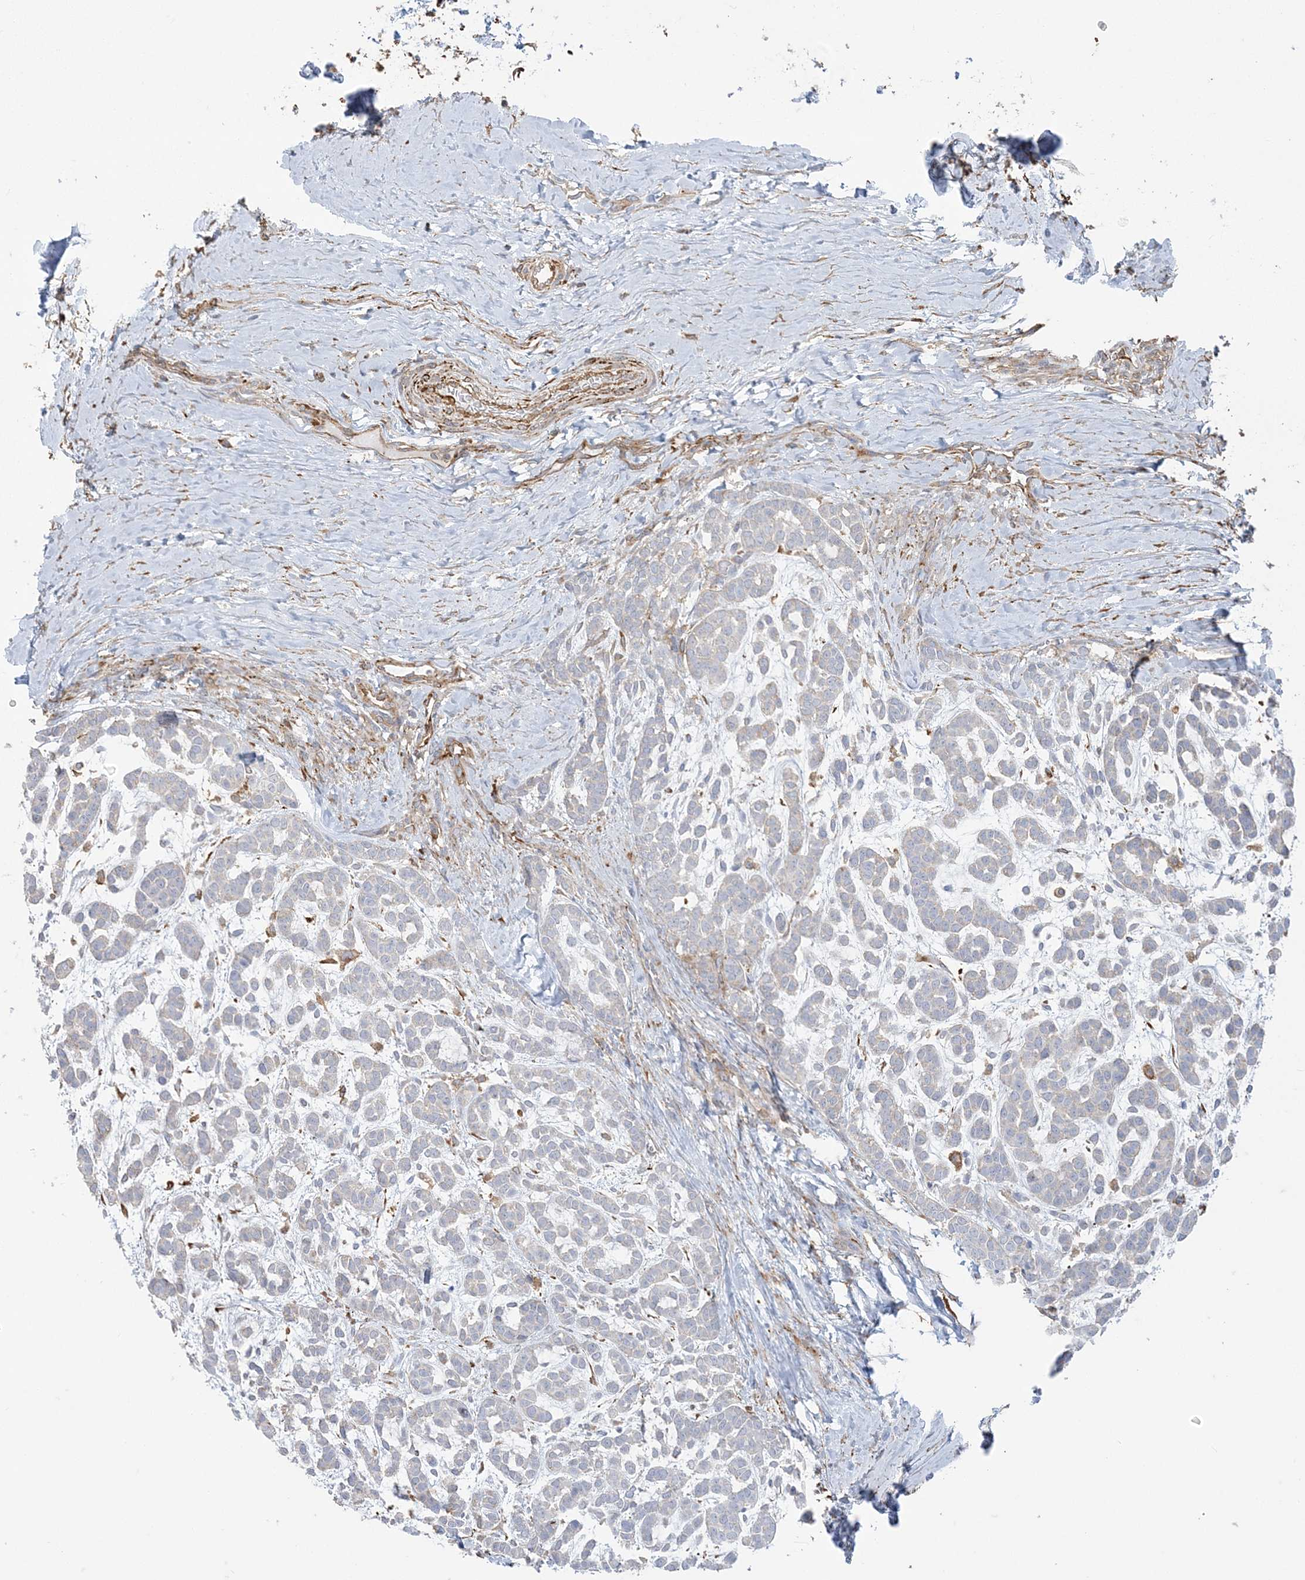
{"staining": {"intensity": "negative", "quantity": "none", "location": "none"}, "tissue": "head and neck cancer", "cell_type": "Tumor cells", "image_type": "cancer", "snomed": [{"axis": "morphology", "description": "Adenocarcinoma, NOS"}, {"axis": "morphology", "description": "Adenoma, NOS"}, {"axis": "topography", "description": "Head-Neck"}], "caption": "High power microscopy image of an immunohistochemistry photomicrograph of head and neck cancer (adenocarcinoma), revealing no significant expression in tumor cells.", "gene": "DERL3", "patient": {"sex": "female", "age": 55}}